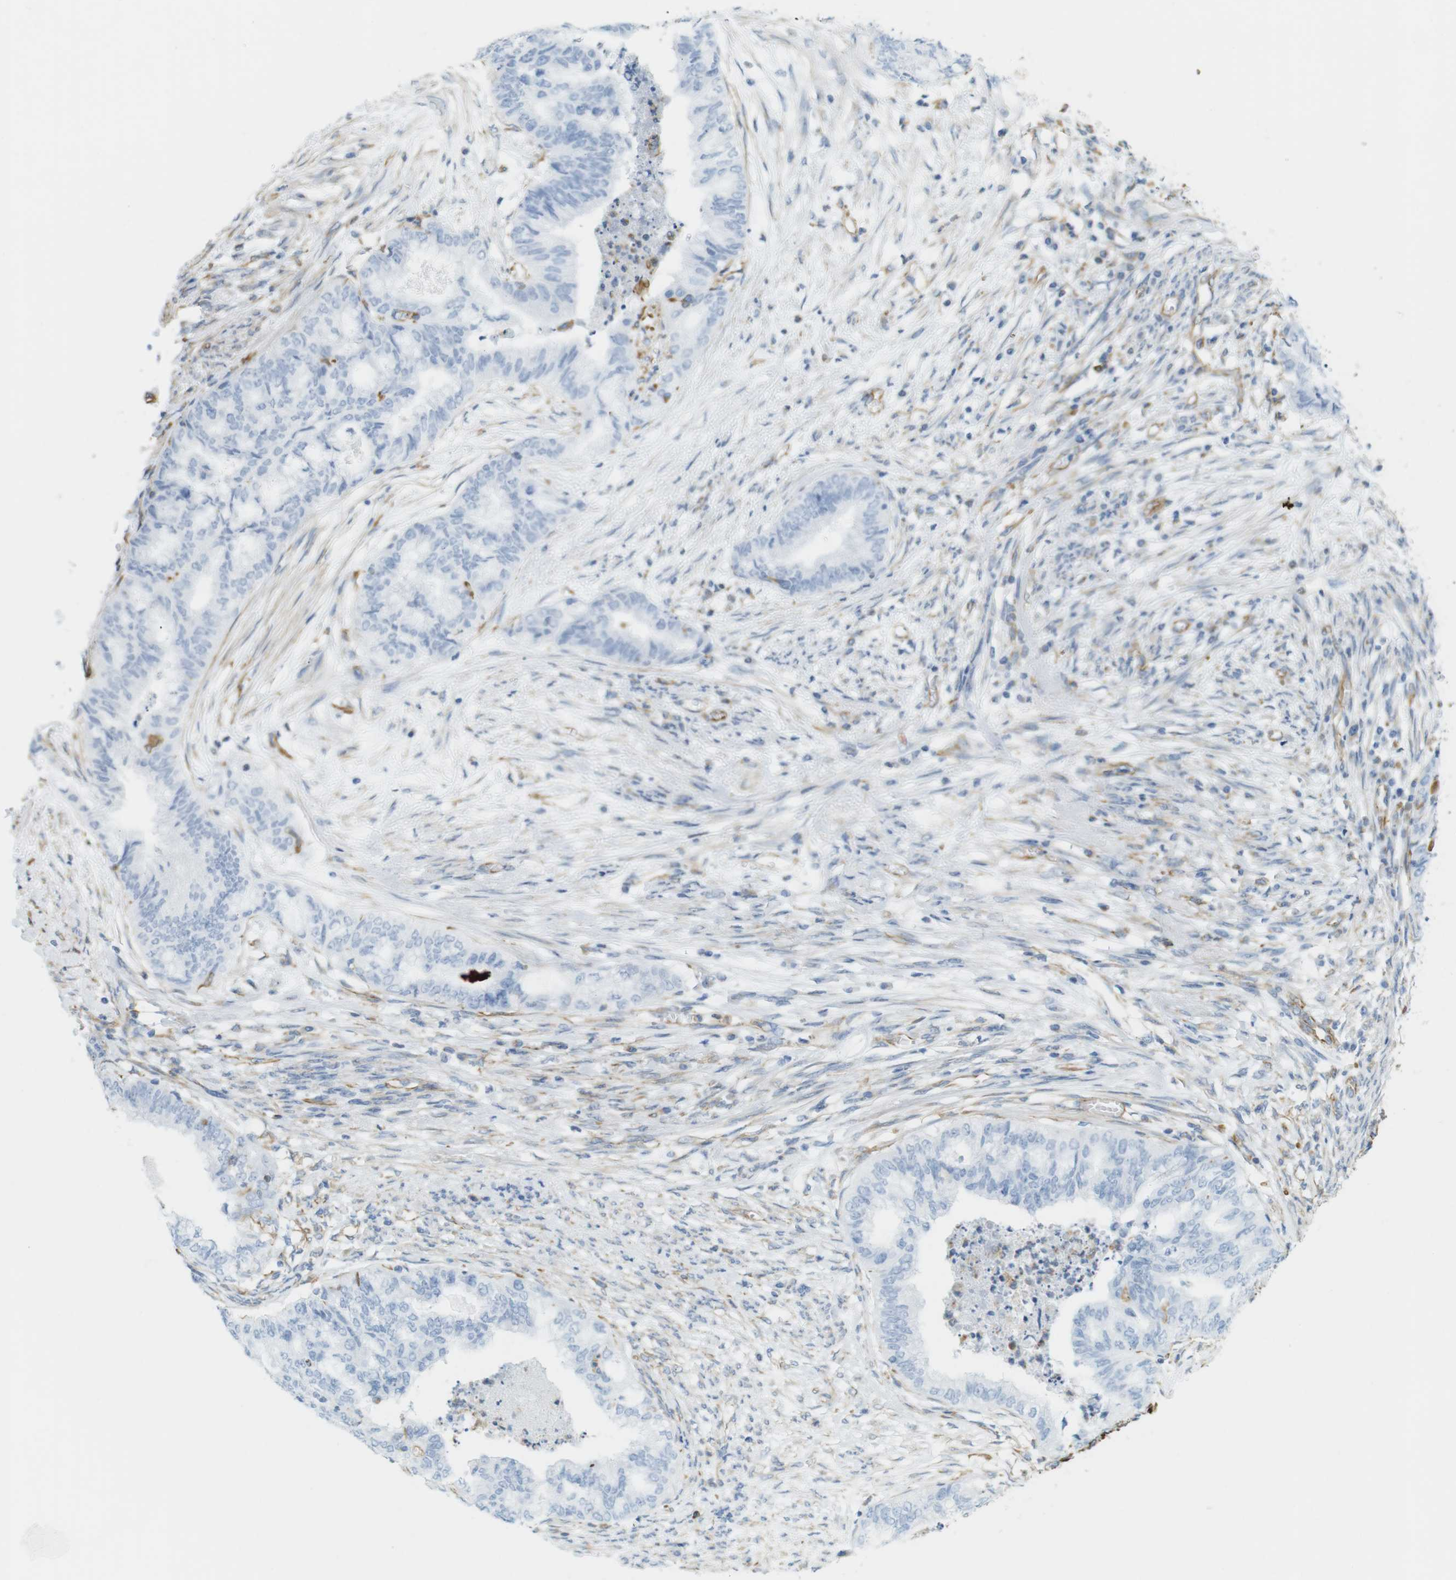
{"staining": {"intensity": "negative", "quantity": "none", "location": "none"}, "tissue": "endometrial cancer", "cell_type": "Tumor cells", "image_type": "cancer", "snomed": [{"axis": "morphology", "description": "Adenocarcinoma, NOS"}, {"axis": "topography", "description": "Endometrium"}], "caption": "Protein analysis of endometrial cancer (adenocarcinoma) shows no significant positivity in tumor cells.", "gene": "MS4A10", "patient": {"sex": "female", "age": 79}}